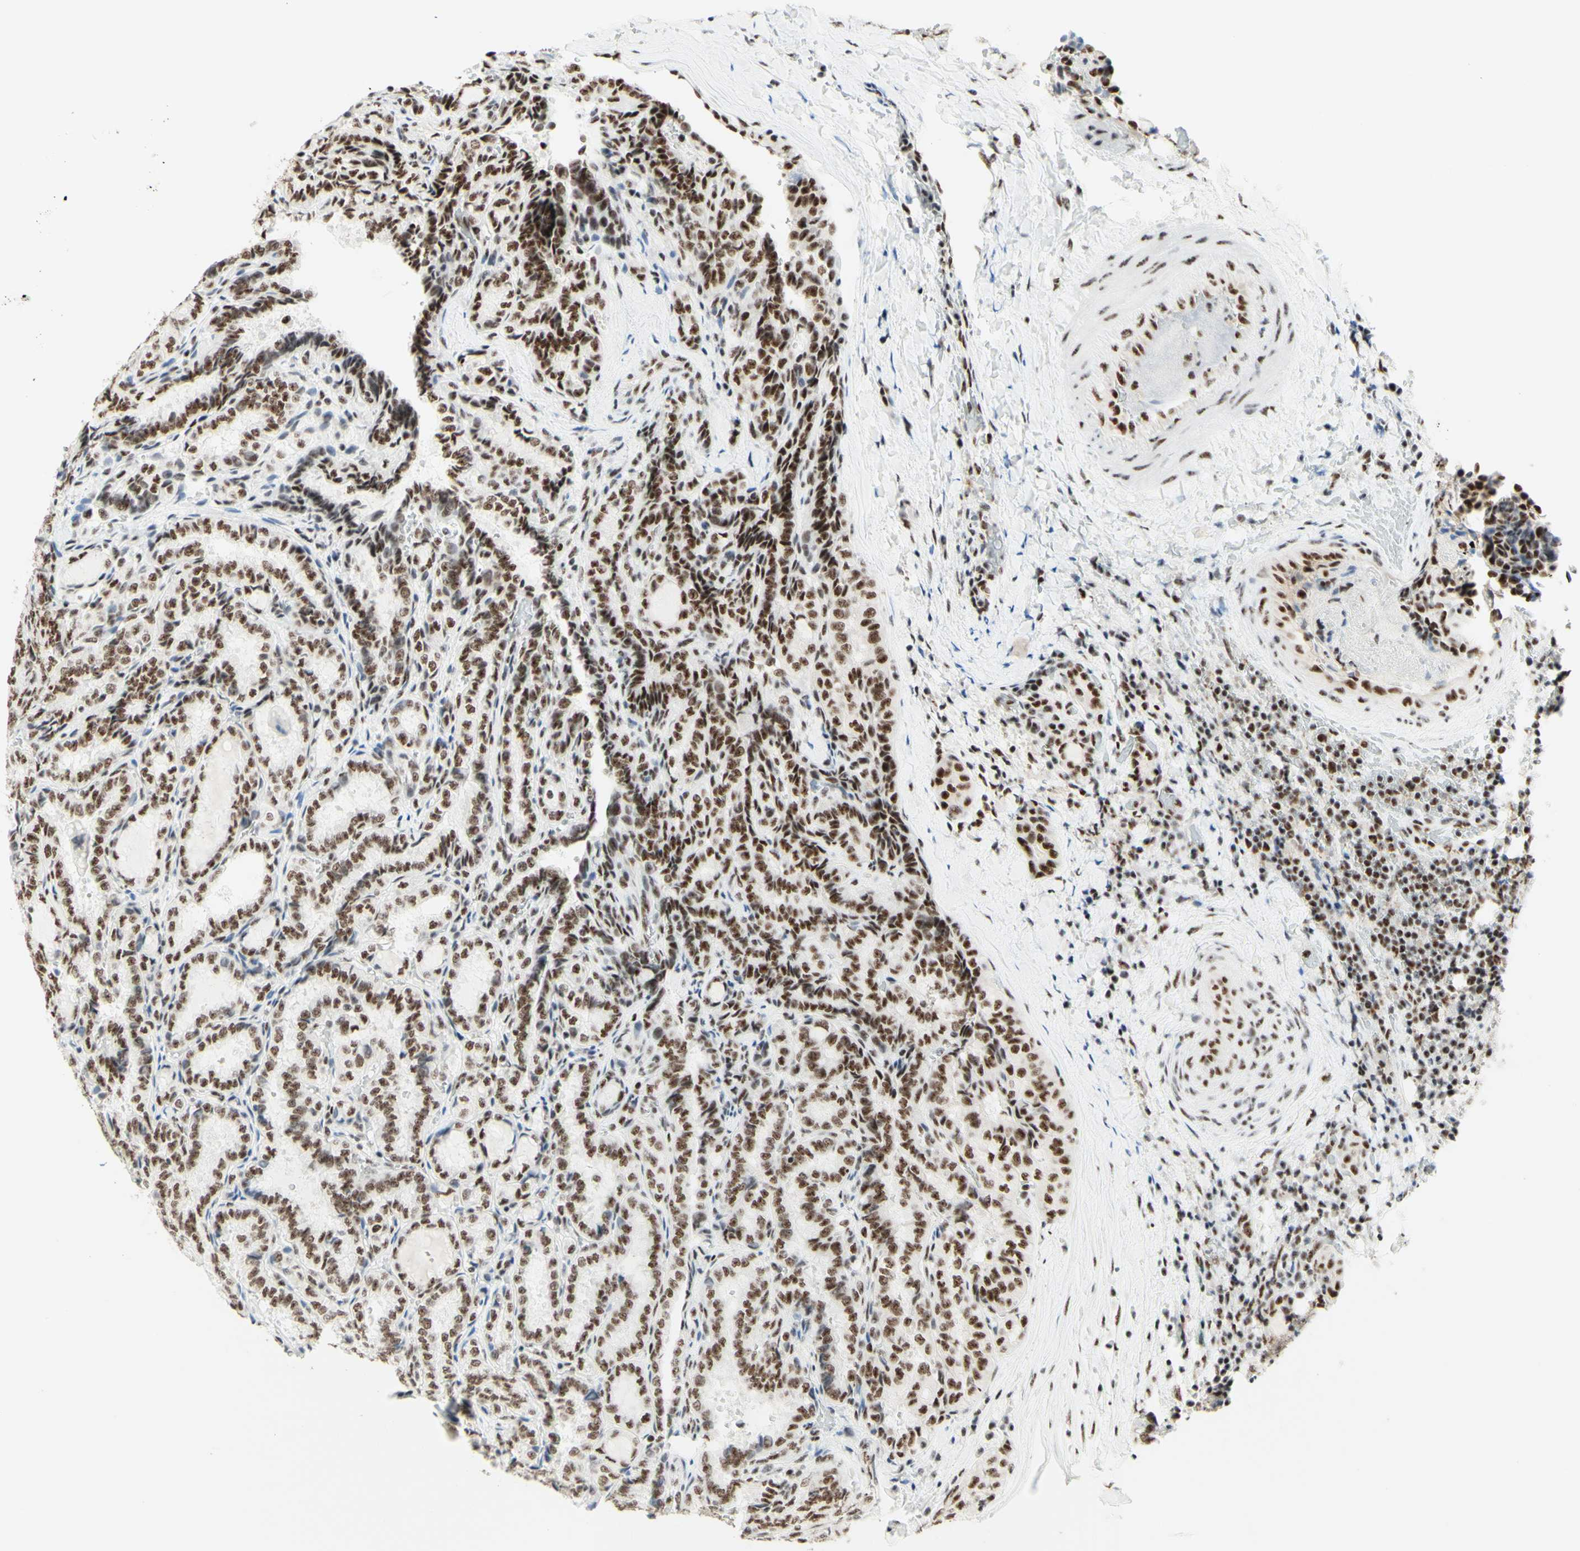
{"staining": {"intensity": "moderate", "quantity": "25%-75%", "location": "nuclear"}, "tissue": "thyroid cancer", "cell_type": "Tumor cells", "image_type": "cancer", "snomed": [{"axis": "morphology", "description": "Normal tissue, NOS"}, {"axis": "morphology", "description": "Papillary adenocarcinoma, NOS"}, {"axis": "topography", "description": "Thyroid gland"}], "caption": "Protein expression by immunohistochemistry exhibits moderate nuclear expression in approximately 25%-75% of tumor cells in thyroid cancer.", "gene": "WTAP", "patient": {"sex": "female", "age": 30}}